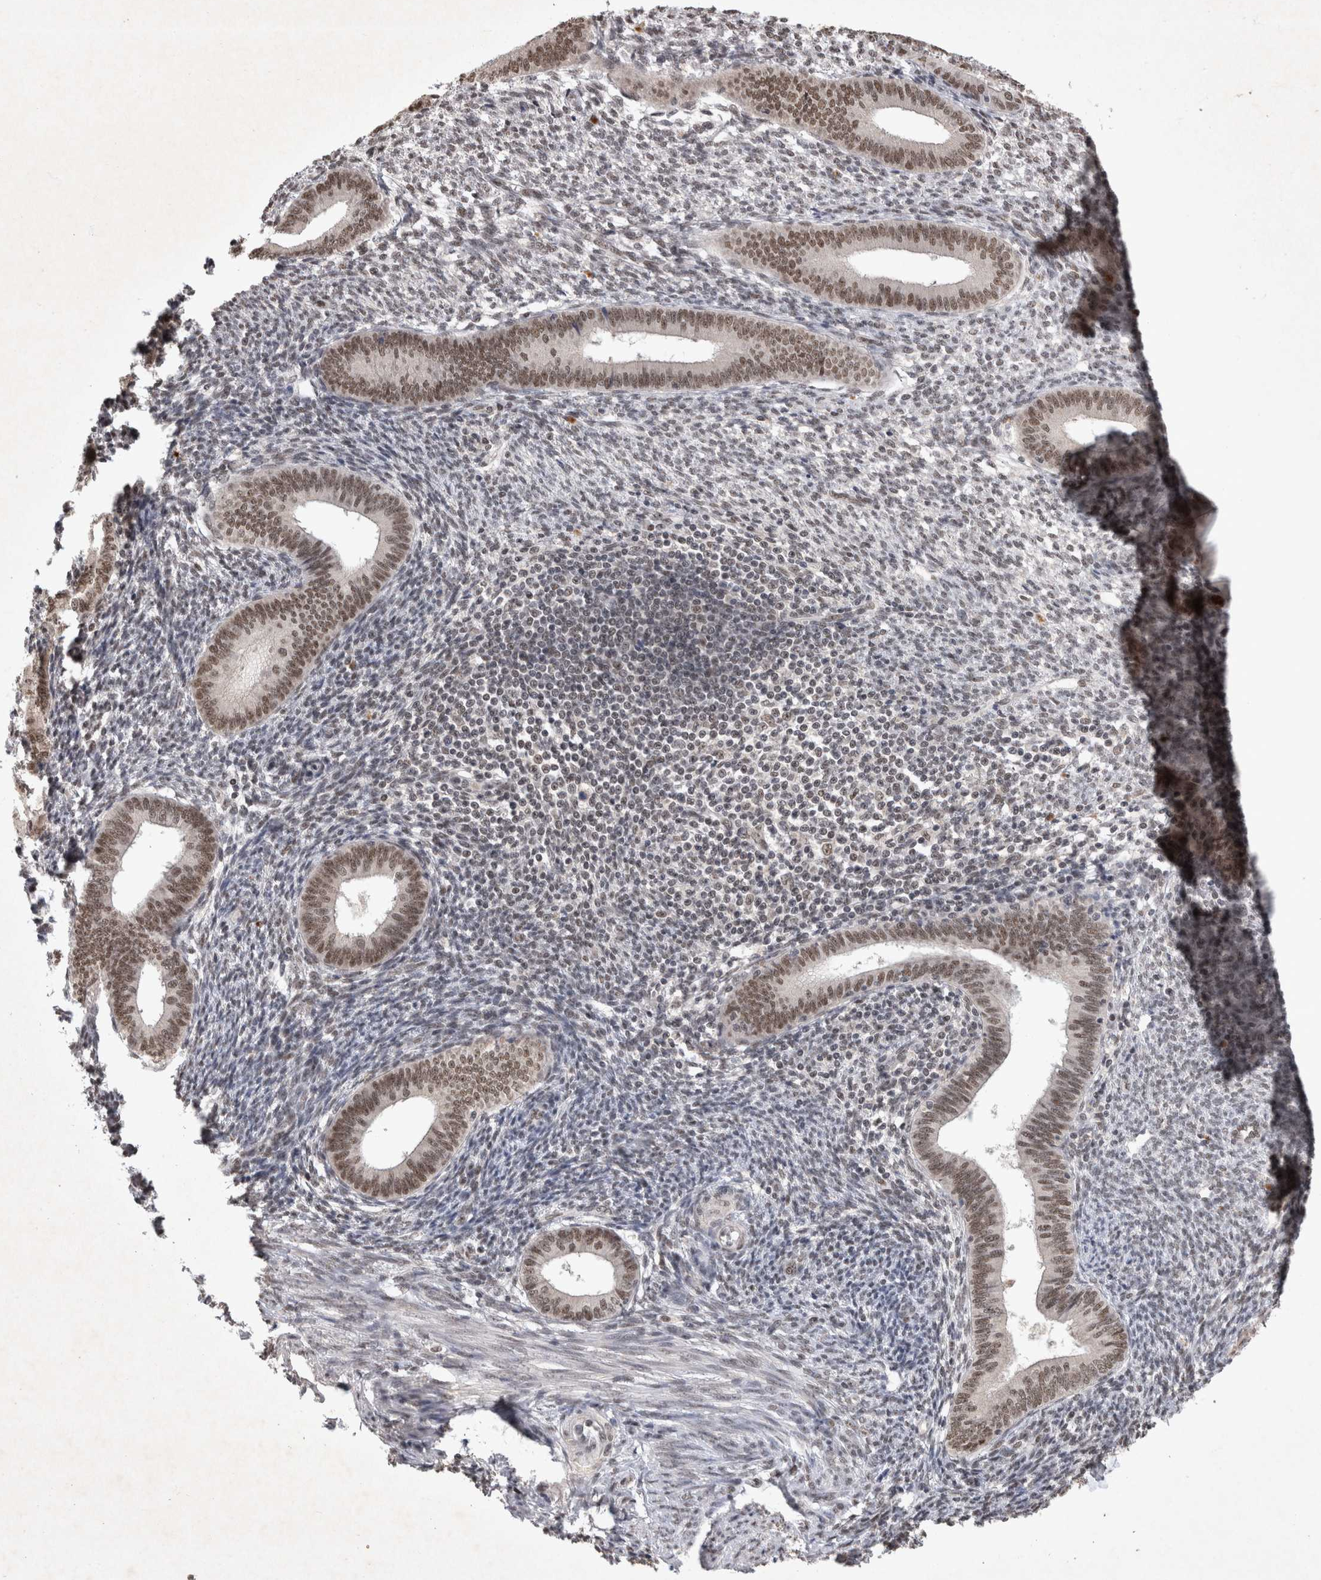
{"staining": {"intensity": "negative", "quantity": "none", "location": "none"}, "tissue": "endometrium", "cell_type": "Cells in endometrial stroma", "image_type": "normal", "snomed": [{"axis": "morphology", "description": "Normal tissue, NOS"}, {"axis": "topography", "description": "Endometrium"}], "caption": "Immunohistochemical staining of benign human endometrium displays no significant staining in cells in endometrial stroma.", "gene": "XRCC5", "patient": {"sex": "female", "age": 46}}